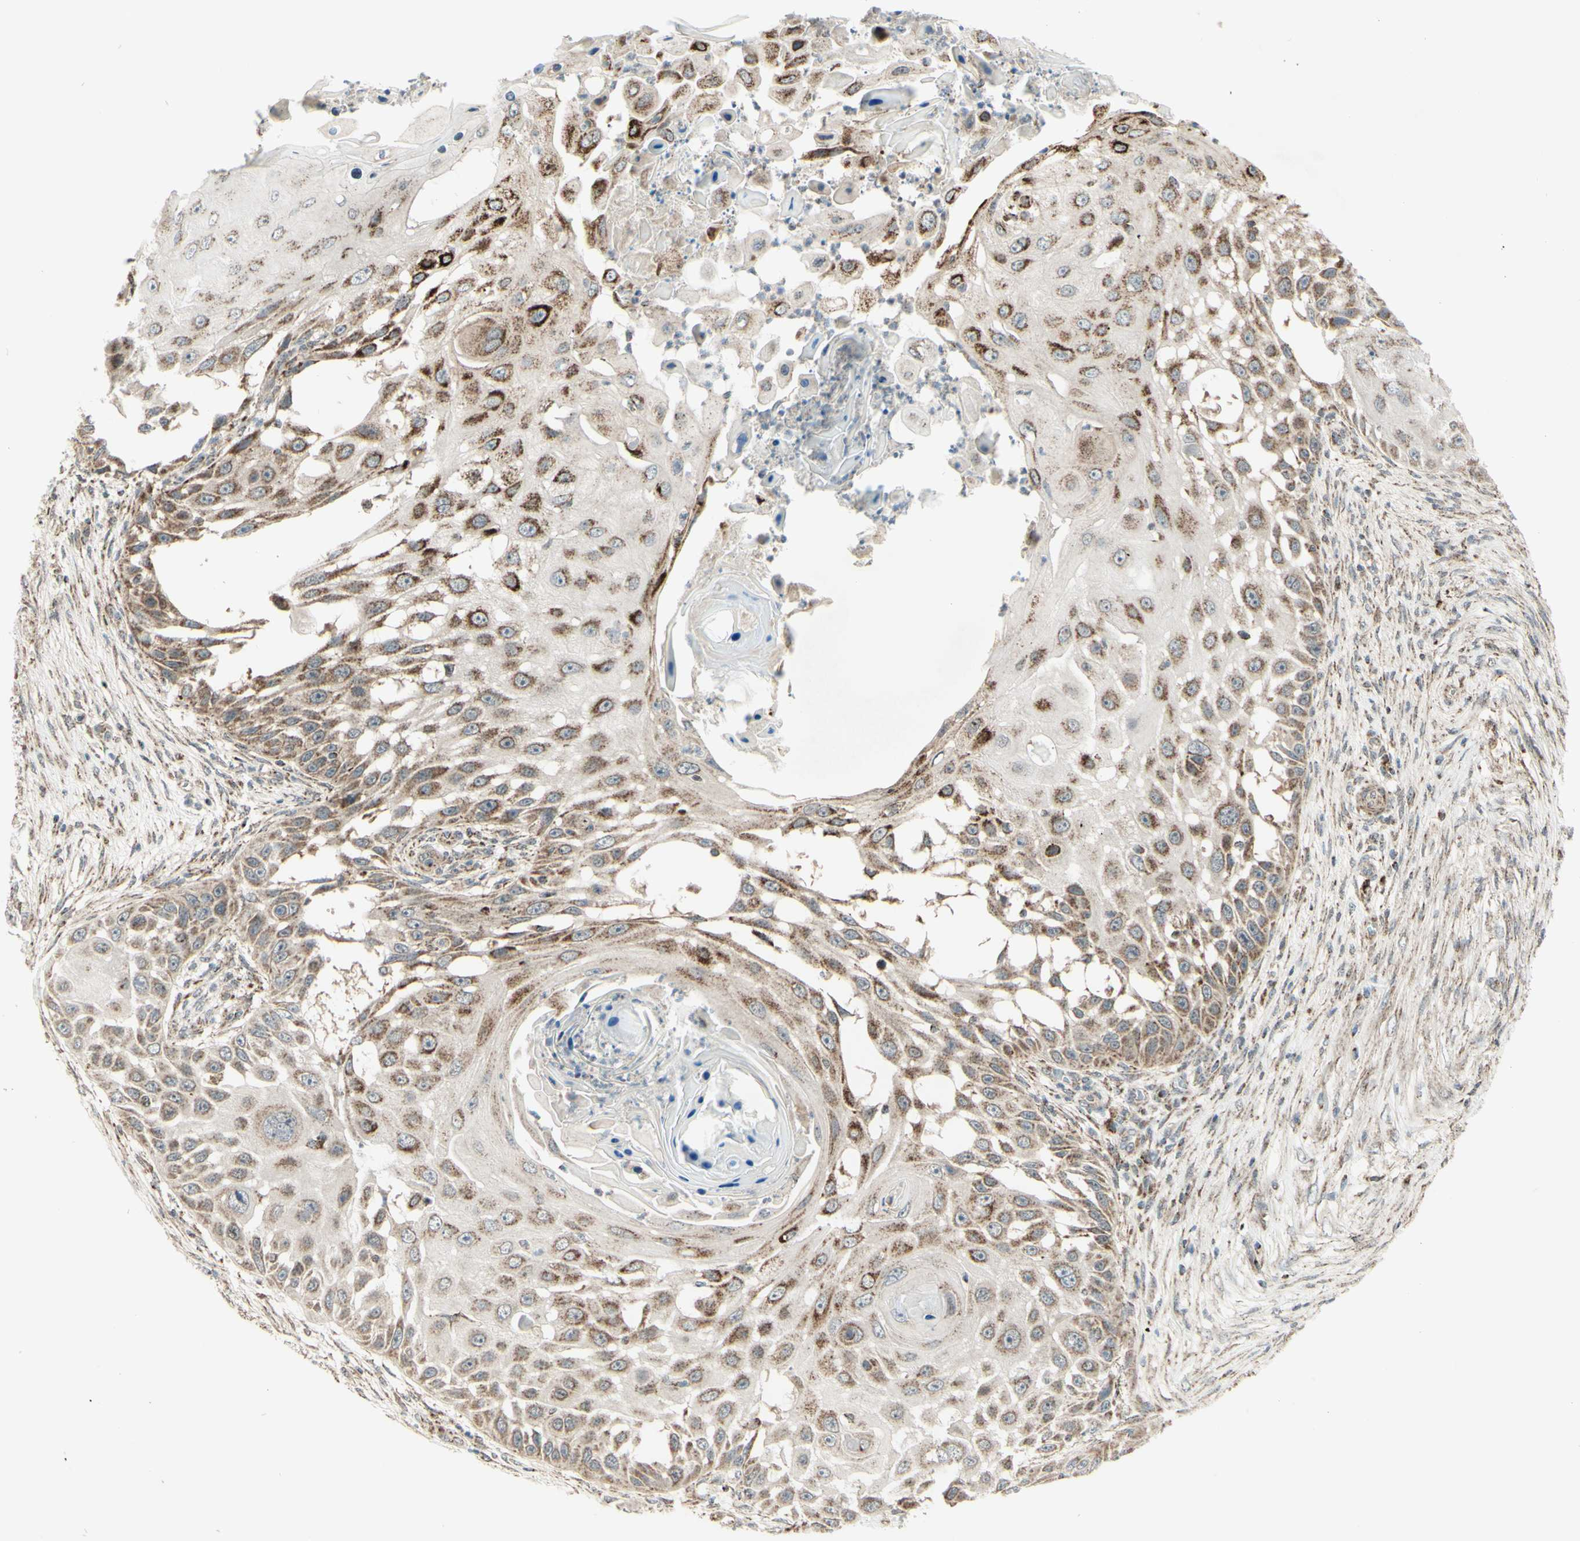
{"staining": {"intensity": "moderate", "quantity": ">75%", "location": "cytoplasmic/membranous"}, "tissue": "skin cancer", "cell_type": "Tumor cells", "image_type": "cancer", "snomed": [{"axis": "morphology", "description": "Squamous cell carcinoma, NOS"}, {"axis": "topography", "description": "Skin"}], "caption": "A photomicrograph of skin cancer stained for a protein shows moderate cytoplasmic/membranous brown staining in tumor cells. The protein of interest is stained brown, and the nuclei are stained in blue (DAB (3,3'-diaminobenzidine) IHC with brightfield microscopy, high magnification).", "gene": "DHRS3", "patient": {"sex": "female", "age": 44}}